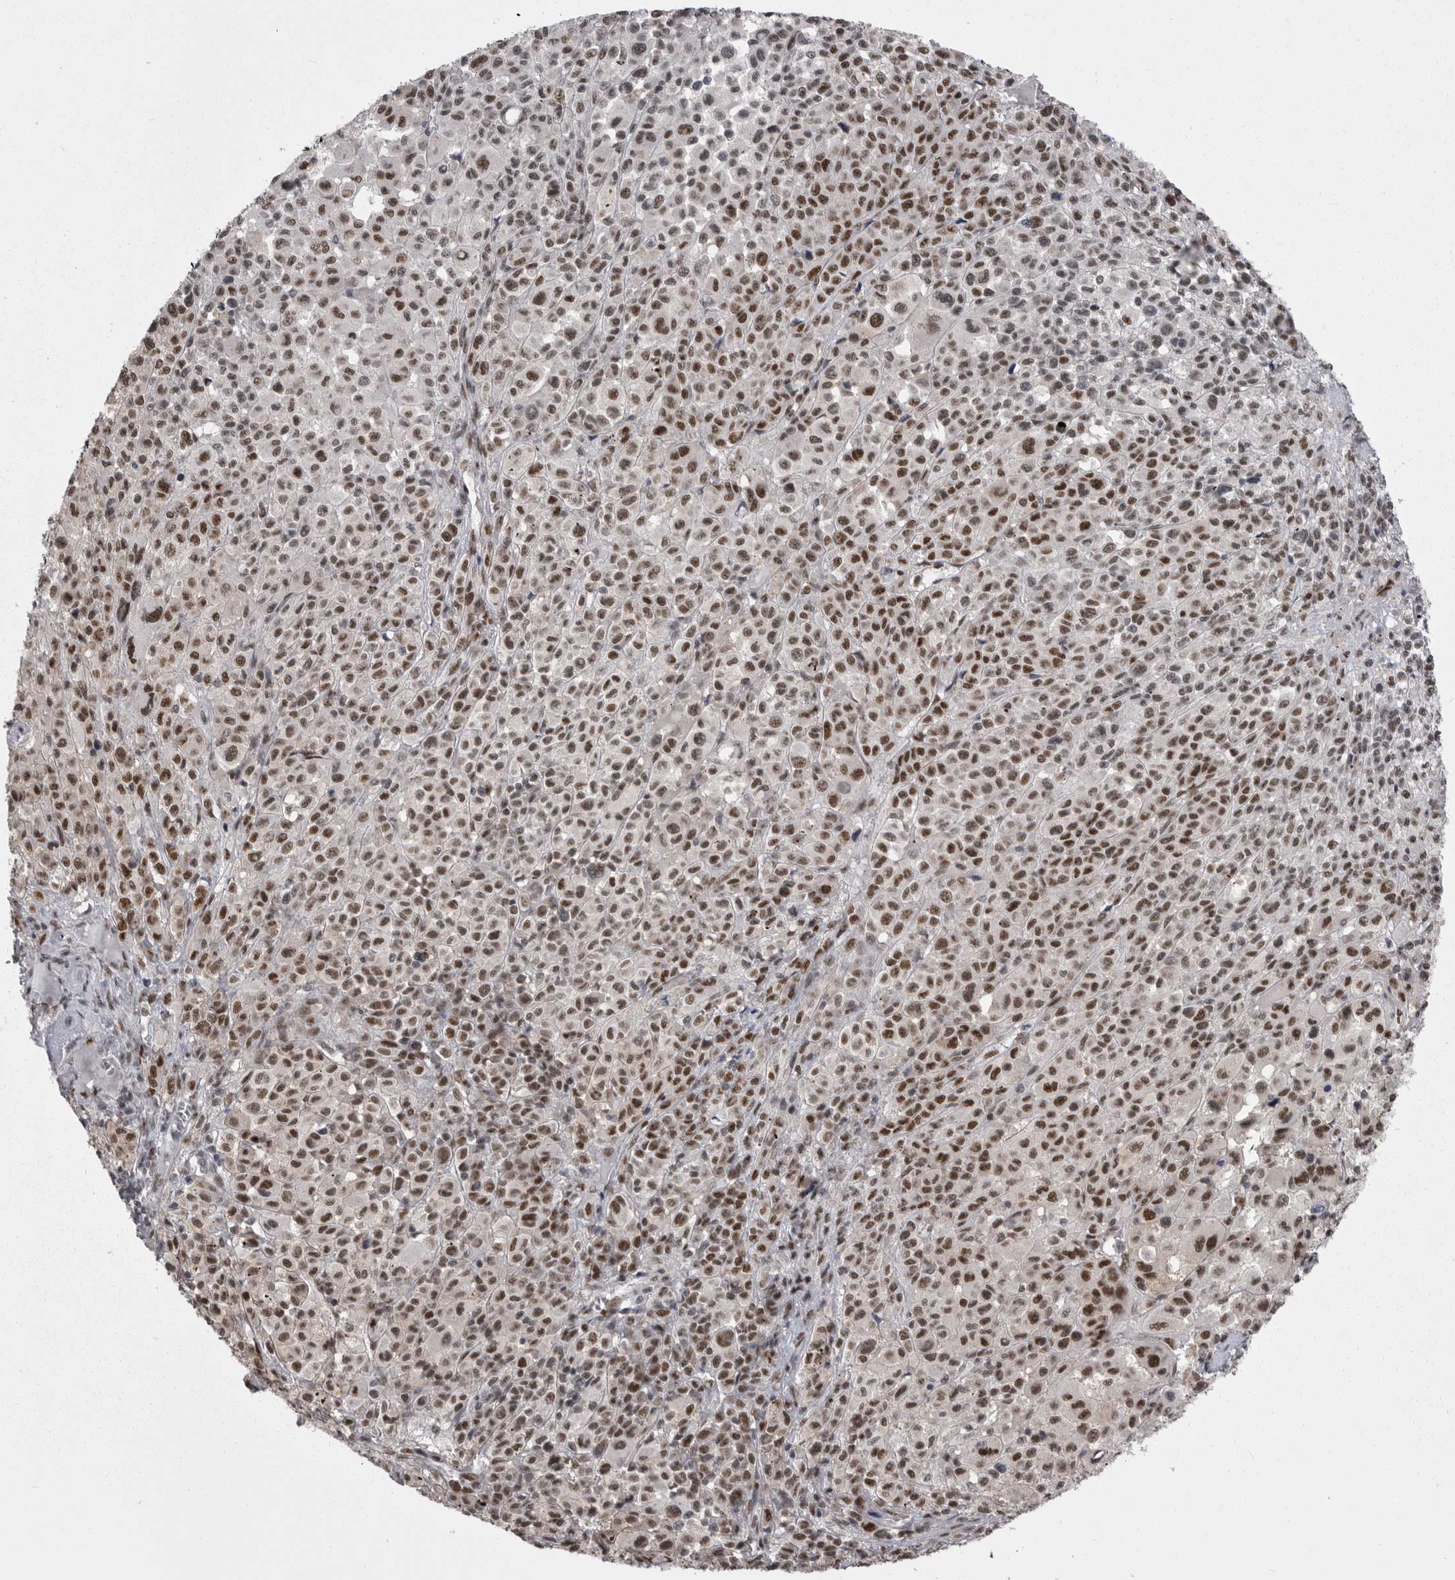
{"staining": {"intensity": "strong", "quantity": ">75%", "location": "nuclear"}, "tissue": "melanoma", "cell_type": "Tumor cells", "image_type": "cancer", "snomed": [{"axis": "morphology", "description": "Malignant melanoma, Metastatic site"}, {"axis": "topography", "description": "Skin"}], "caption": "This micrograph shows melanoma stained with IHC to label a protein in brown. The nuclear of tumor cells show strong positivity for the protein. Nuclei are counter-stained blue.", "gene": "MEPCE", "patient": {"sex": "female", "age": 74}}